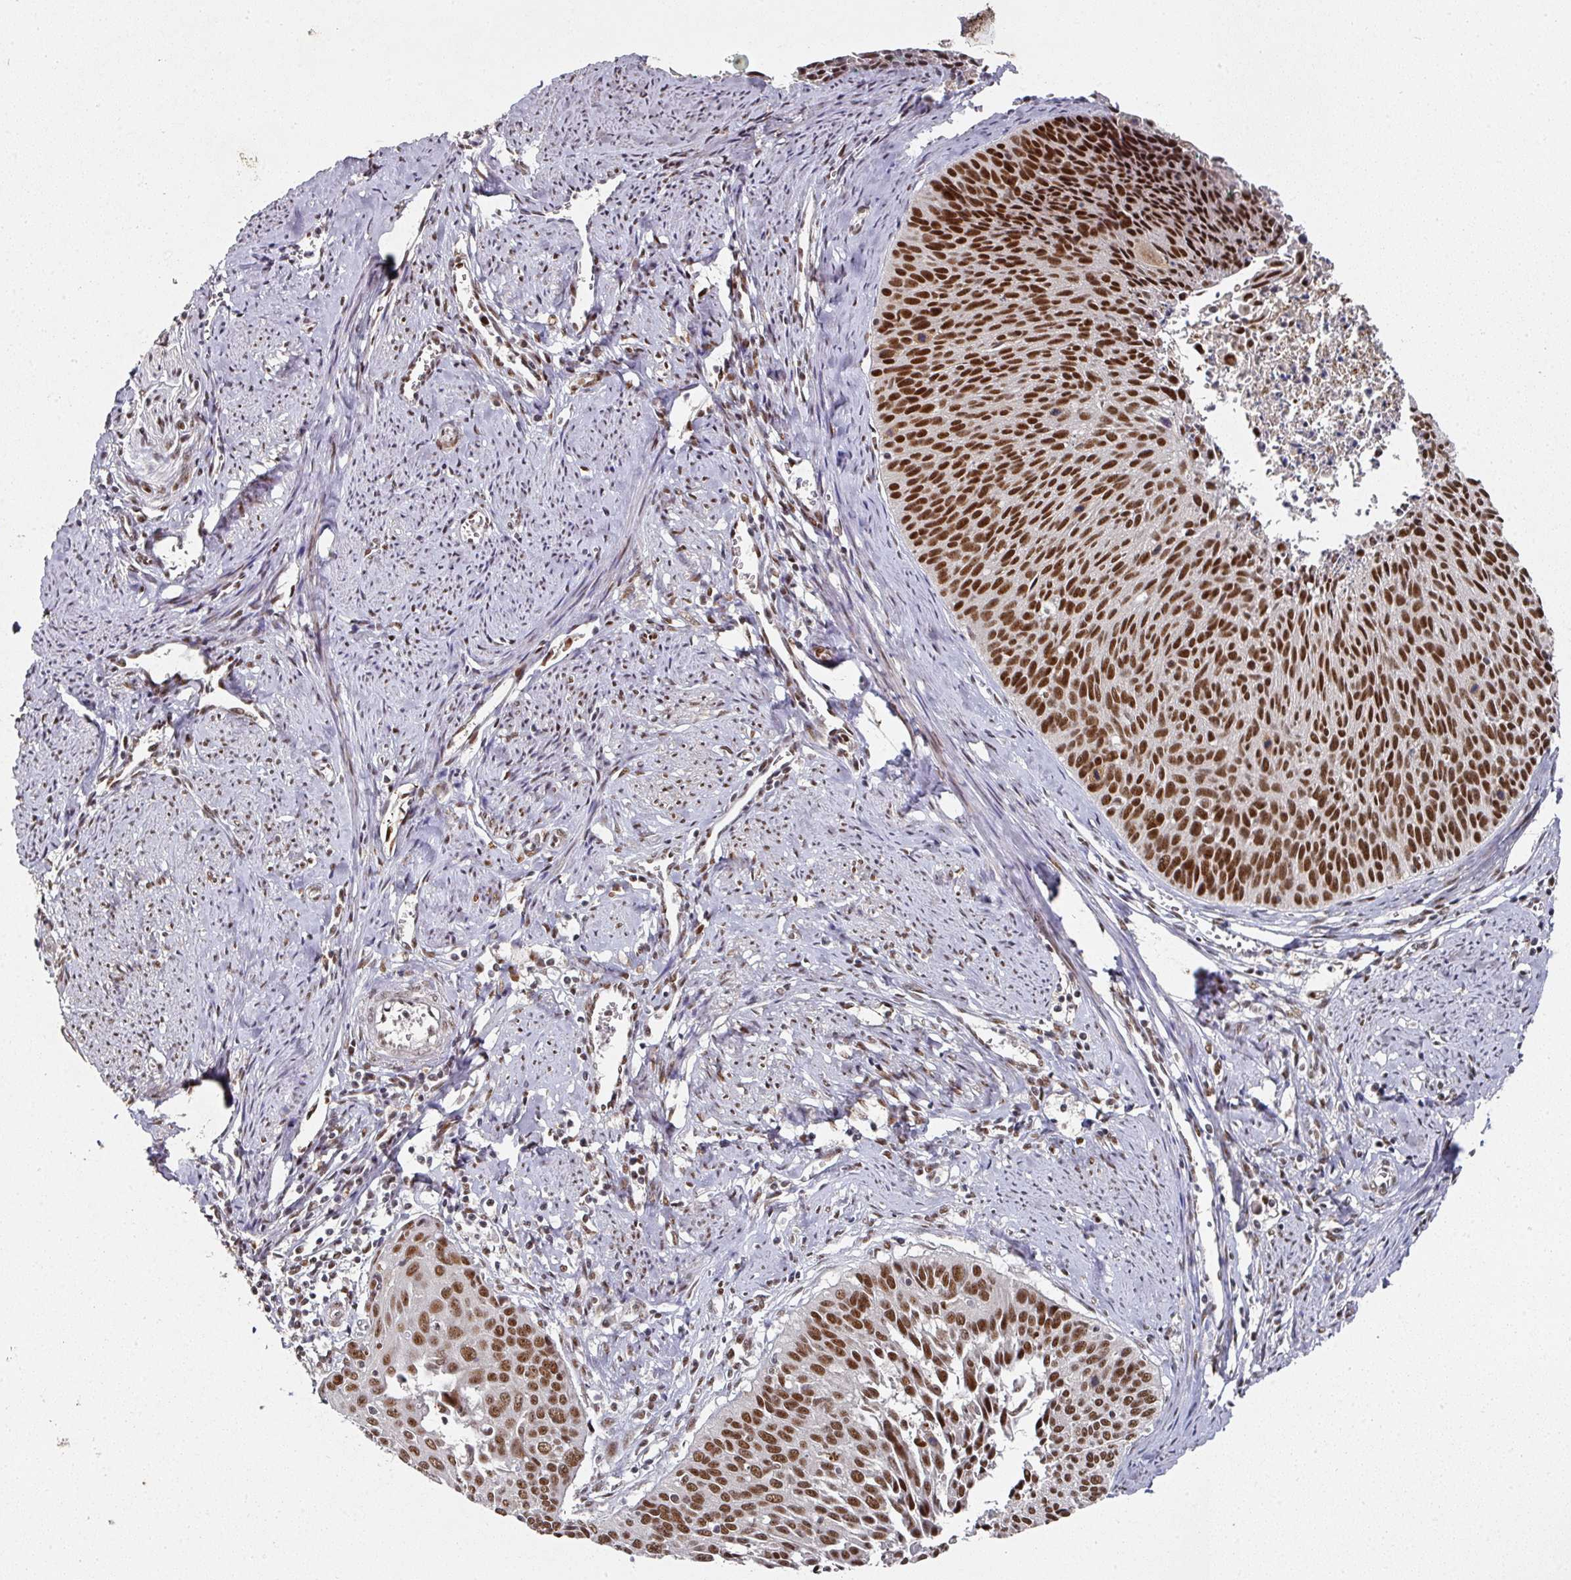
{"staining": {"intensity": "strong", "quantity": ">75%", "location": "nuclear"}, "tissue": "cervical cancer", "cell_type": "Tumor cells", "image_type": "cancer", "snomed": [{"axis": "morphology", "description": "Squamous cell carcinoma, NOS"}, {"axis": "topography", "description": "Cervix"}], "caption": "Brown immunohistochemical staining in cervical cancer shows strong nuclear staining in approximately >75% of tumor cells.", "gene": "MEPCE", "patient": {"sex": "female", "age": 55}}